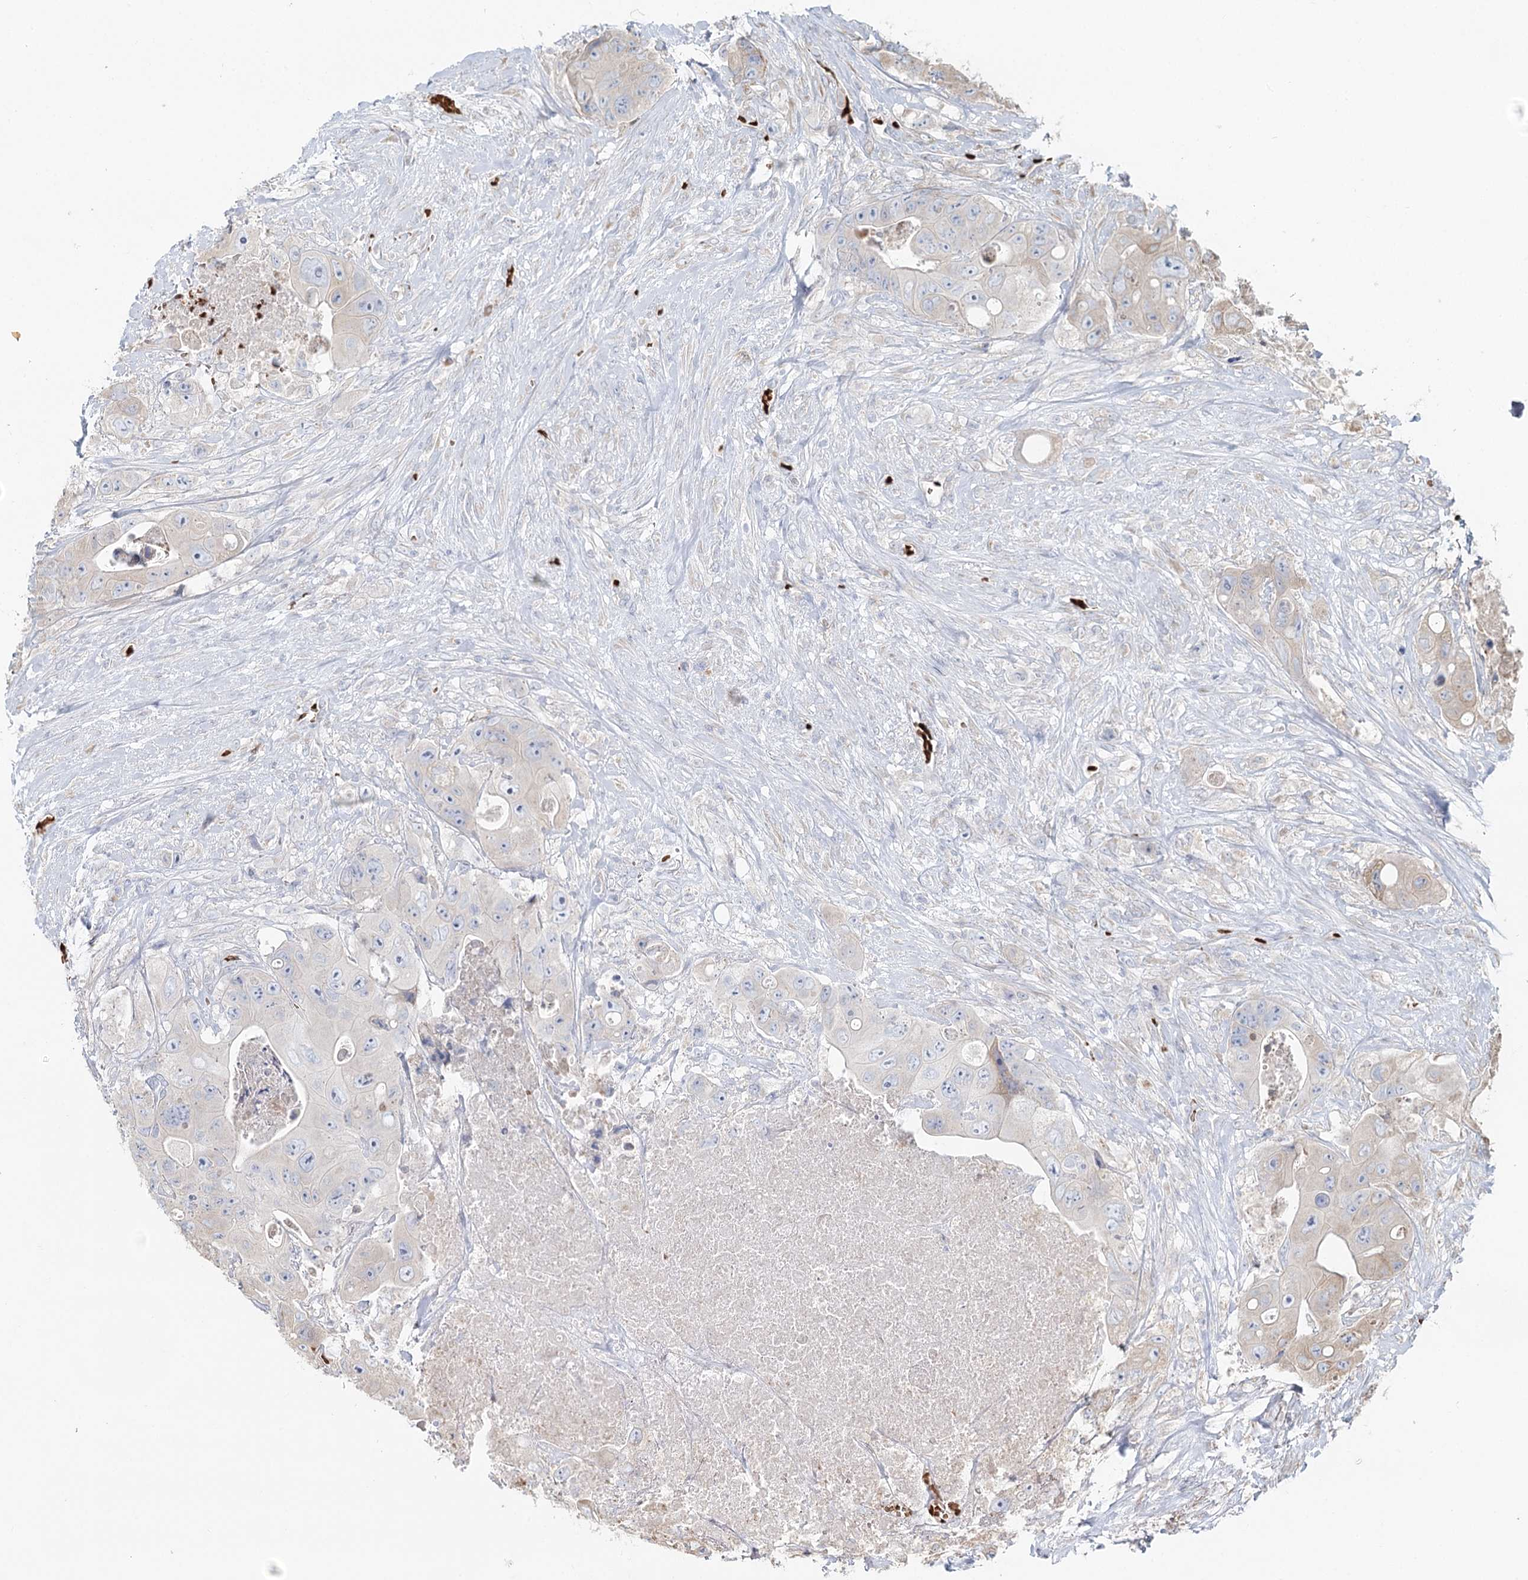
{"staining": {"intensity": "weak", "quantity": "<25%", "location": "cytoplasmic/membranous"}, "tissue": "colorectal cancer", "cell_type": "Tumor cells", "image_type": "cancer", "snomed": [{"axis": "morphology", "description": "Adenocarcinoma, NOS"}, {"axis": "topography", "description": "Colon"}], "caption": "High magnification brightfield microscopy of adenocarcinoma (colorectal) stained with DAB (3,3'-diaminobenzidine) (brown) and counterstained with hematoxylin (blue): tumor cells show no significant positivity.", "gene": "ANKRD16", "patient": {"sex": "female", "age": 46}}